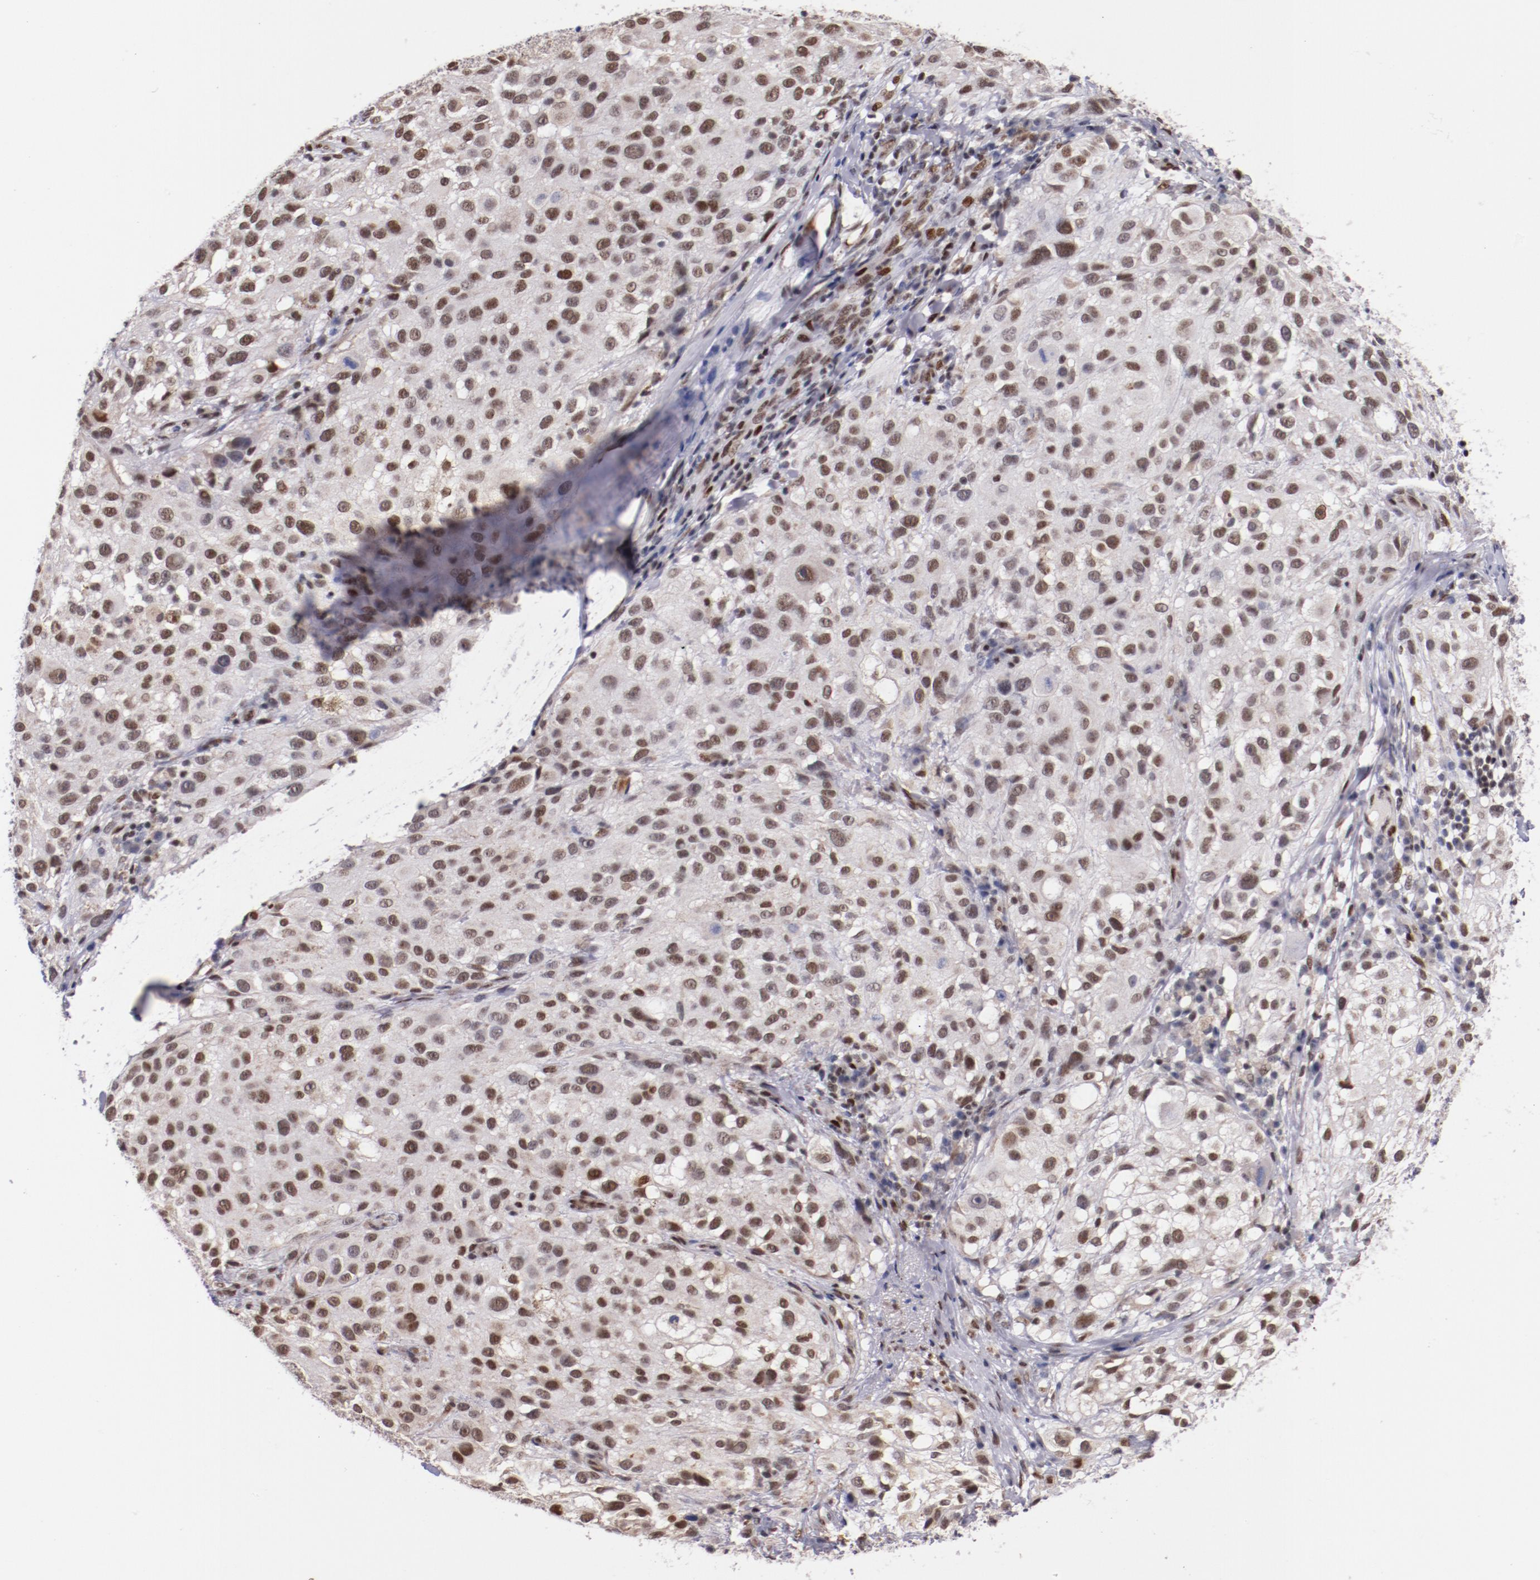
{"staining": {"intensity": "weak", "quantity": "25%-75%", "location": "nuclear"}, "tissue": "melanoma", "cell_type": "Tumor cells", "image_type": "cancer", "snomed": [{"axis": "morphology", "description": "Necrosis, NOS"}, {"axis": "morphology", "description": "Malignant melanoma, NOS"}, {"axis": "topography", "description": "Skin"}], "caption": "Malignant melanoma stained with IHC exhibits weak nuclear positivity in about 25%-75% of tumor cells.", "gene": "SRF", "patient": {"sex": "female", "age": 87}}